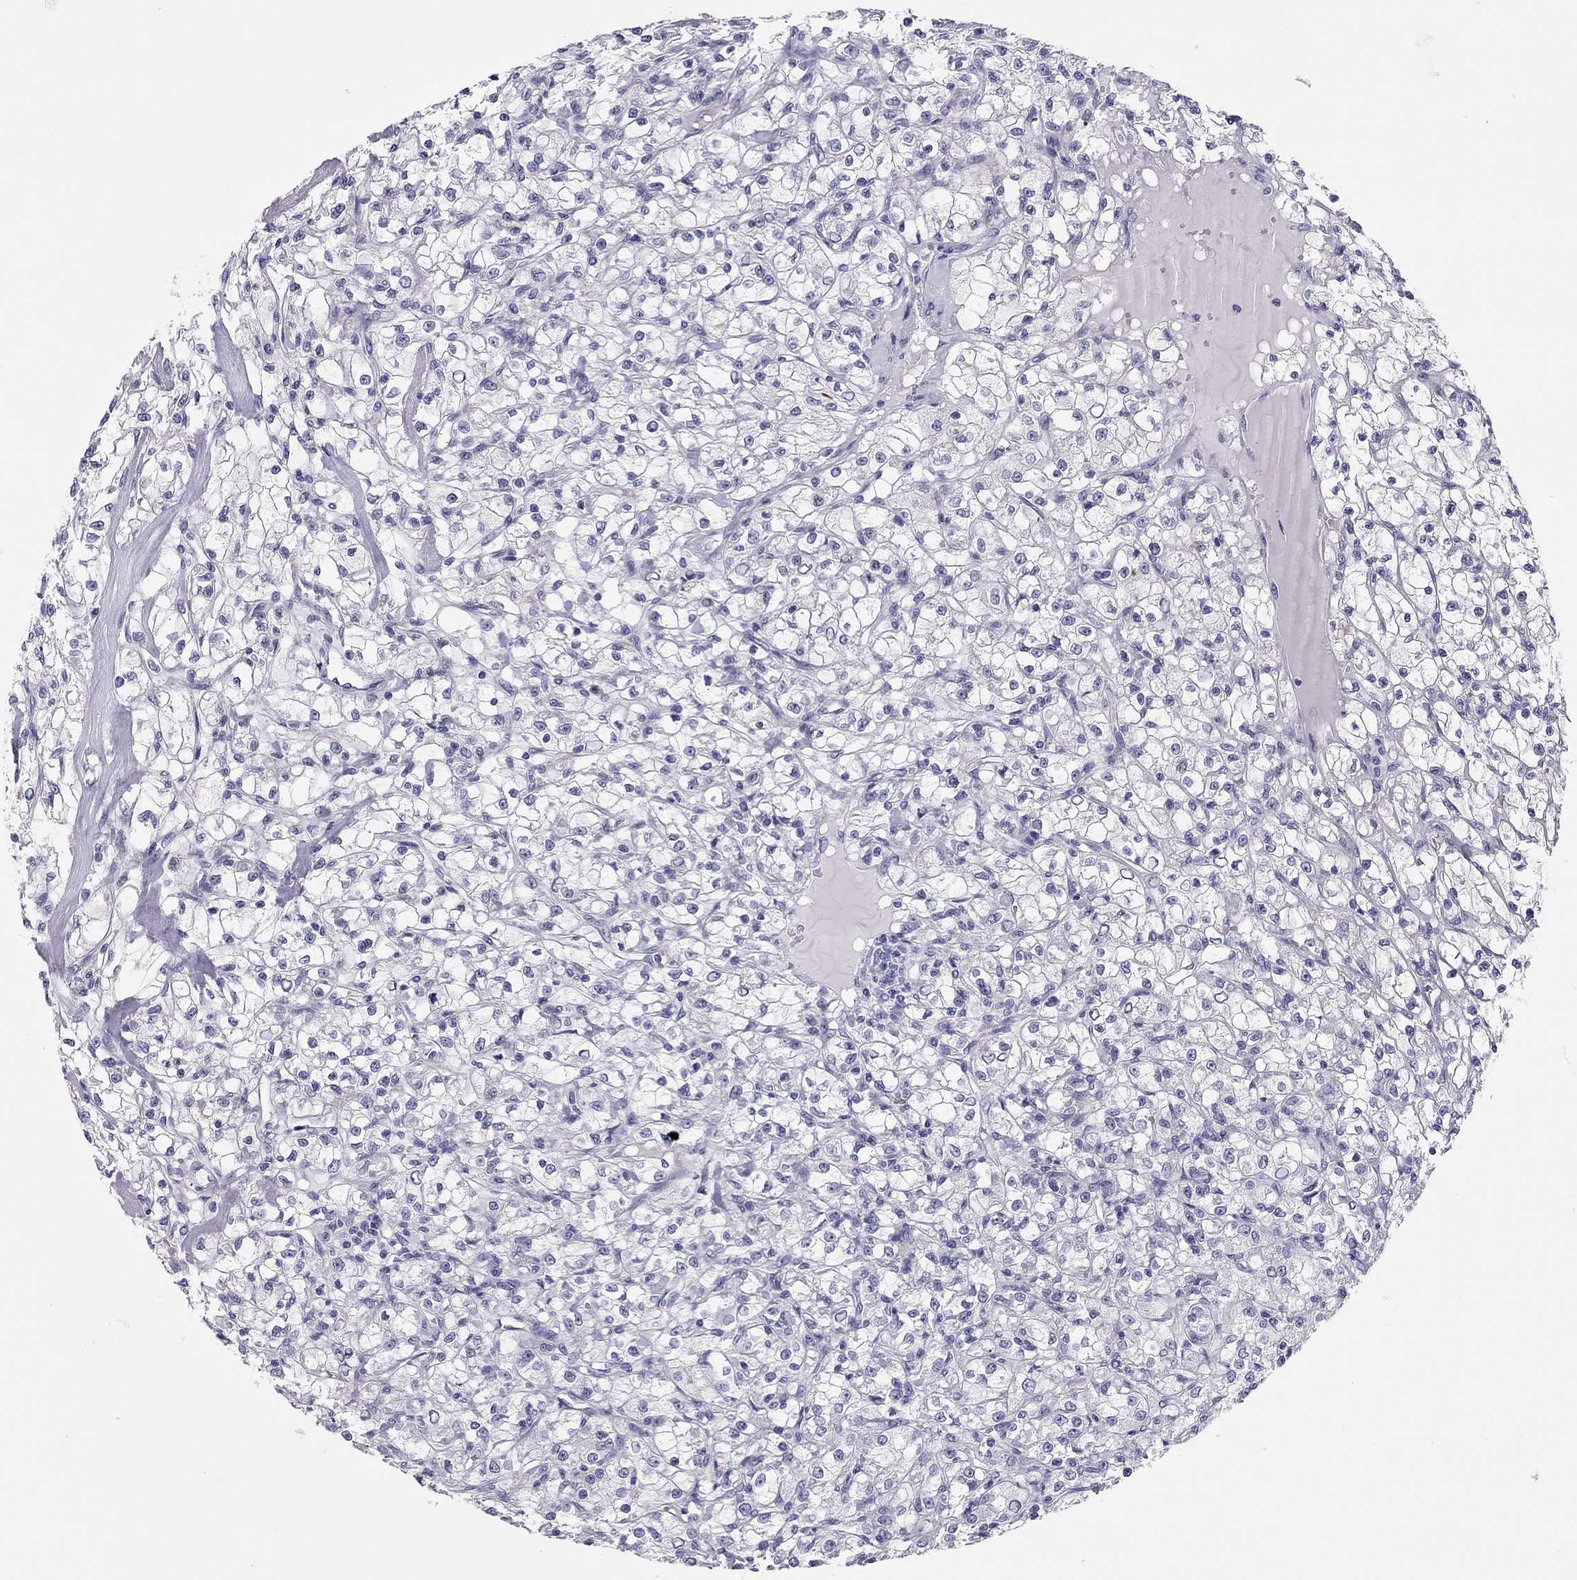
{"staining": {"intensity": "negative", "quantity": "none", "location": "none"}, "tissue": "renal cancer", "cell_type": "Tumor cells", "image_type": "cancer", "snomed": [{"axis": "morphology", "description": "Adenocarcinoma, NOS"}, {"axis": "topography", "description": "Kidney"}], "caption": "This is an IHC photomicrograph of human renal adenocarcinoma. There is no positivity in tumor cells.", "gene": "SCARB1", "patient": {"sex": "female", "age": 59}}